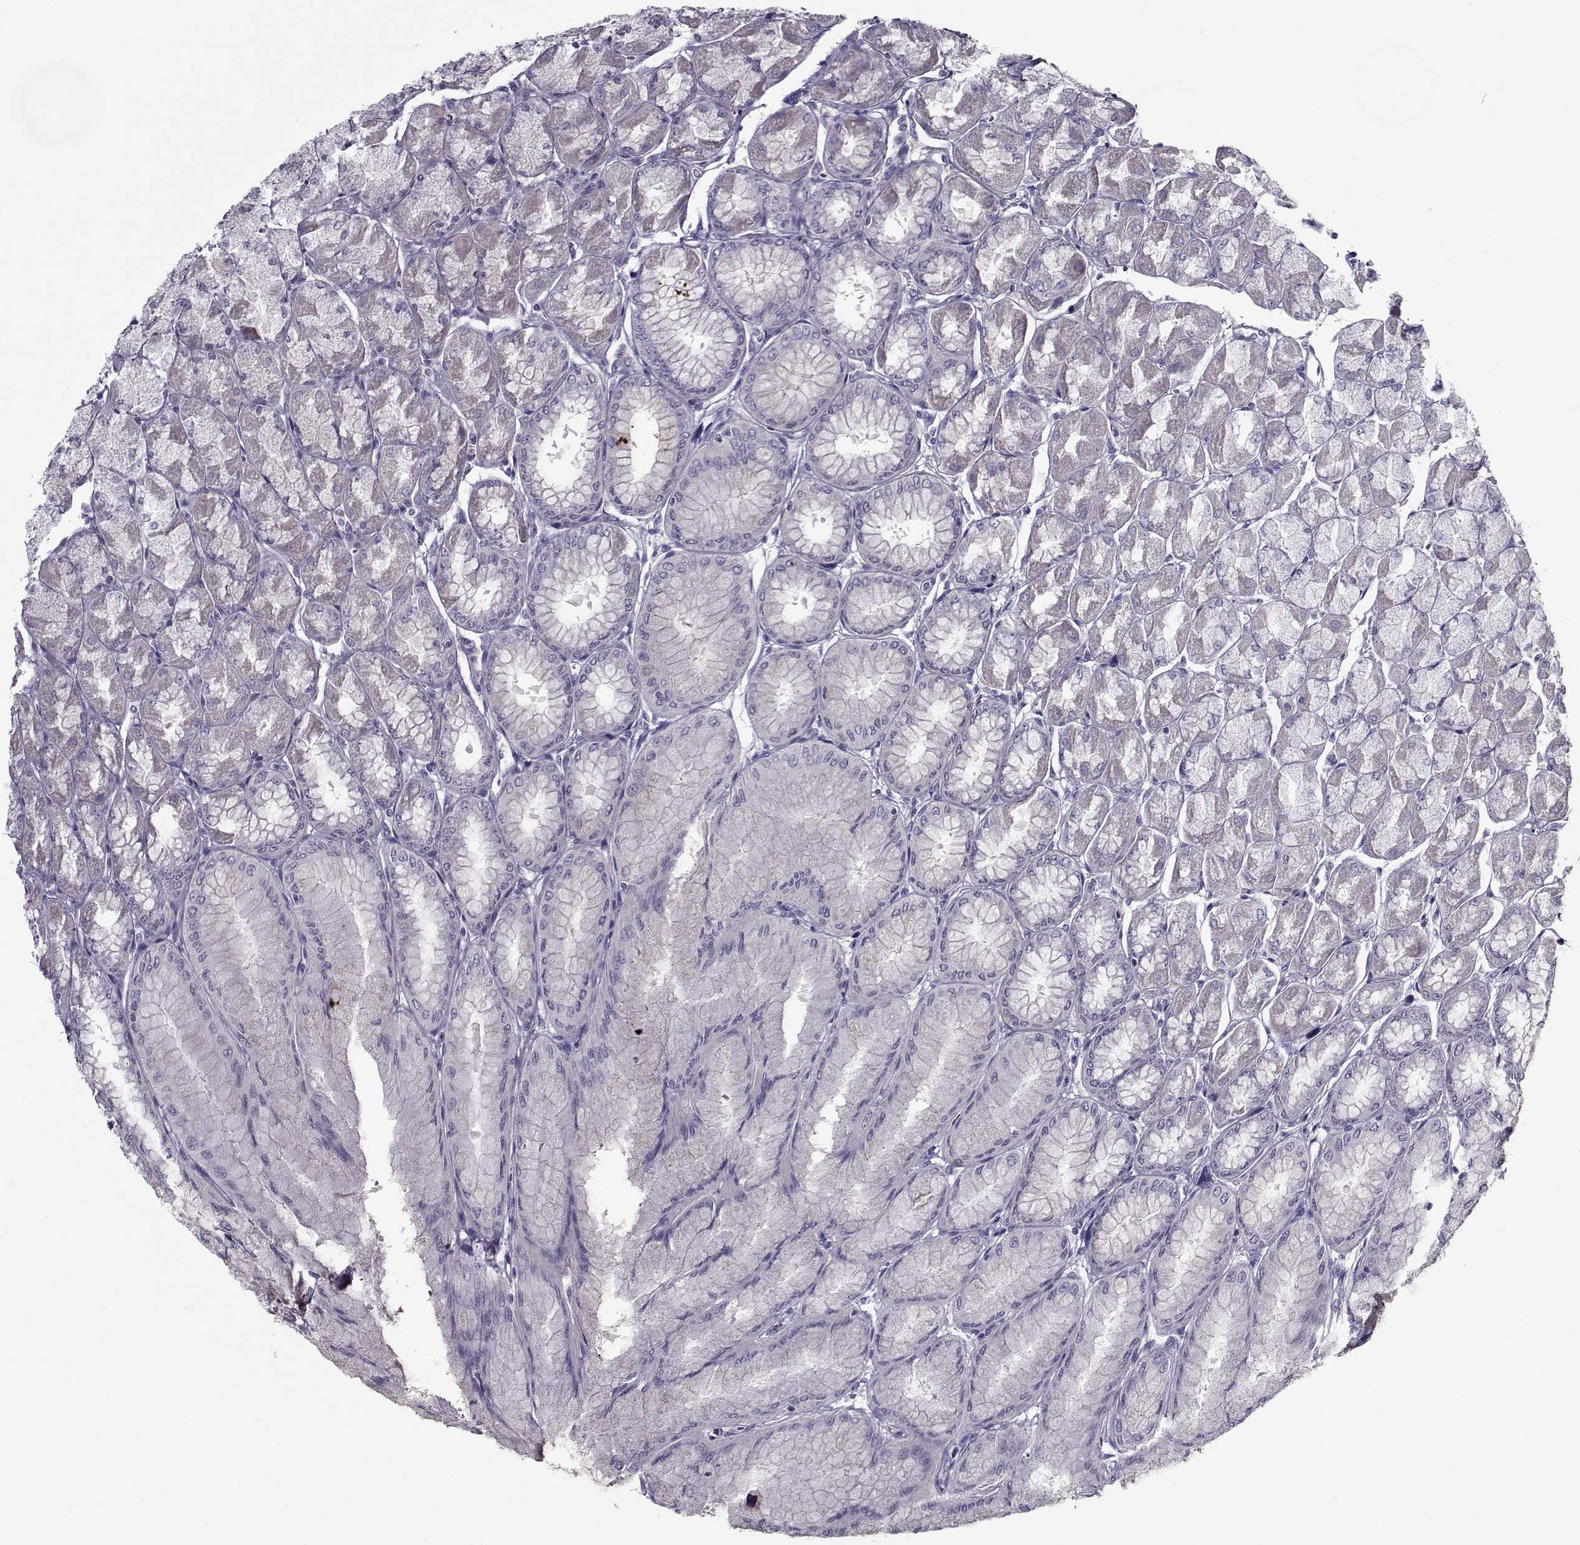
{"staining": {"intensity": "weak", "quantity": "25%-75%", "location": "cytoplasmic/membranous"}, "tissue": "stomach", "cell_type": "Glandular cells", "image_type": "normal", "snomed": [{"axis": "morphology", "description": "Normal tissue, NOS"}, {"axis": "topography", "description": "Stomach, upper"}], "caption": "DAB immunohistochemical staining of normal human stomach displays weak cytoplasmic/membranous protein expression in approximately 25%-75% of glandular cells. The protein of interest is stained brown, and the nuclei are stained in blue (DAB IHC with brightfield microscopy, high magnification).", "gene": "PP2D1", "patient": {"sex": "male", "age": 60}}